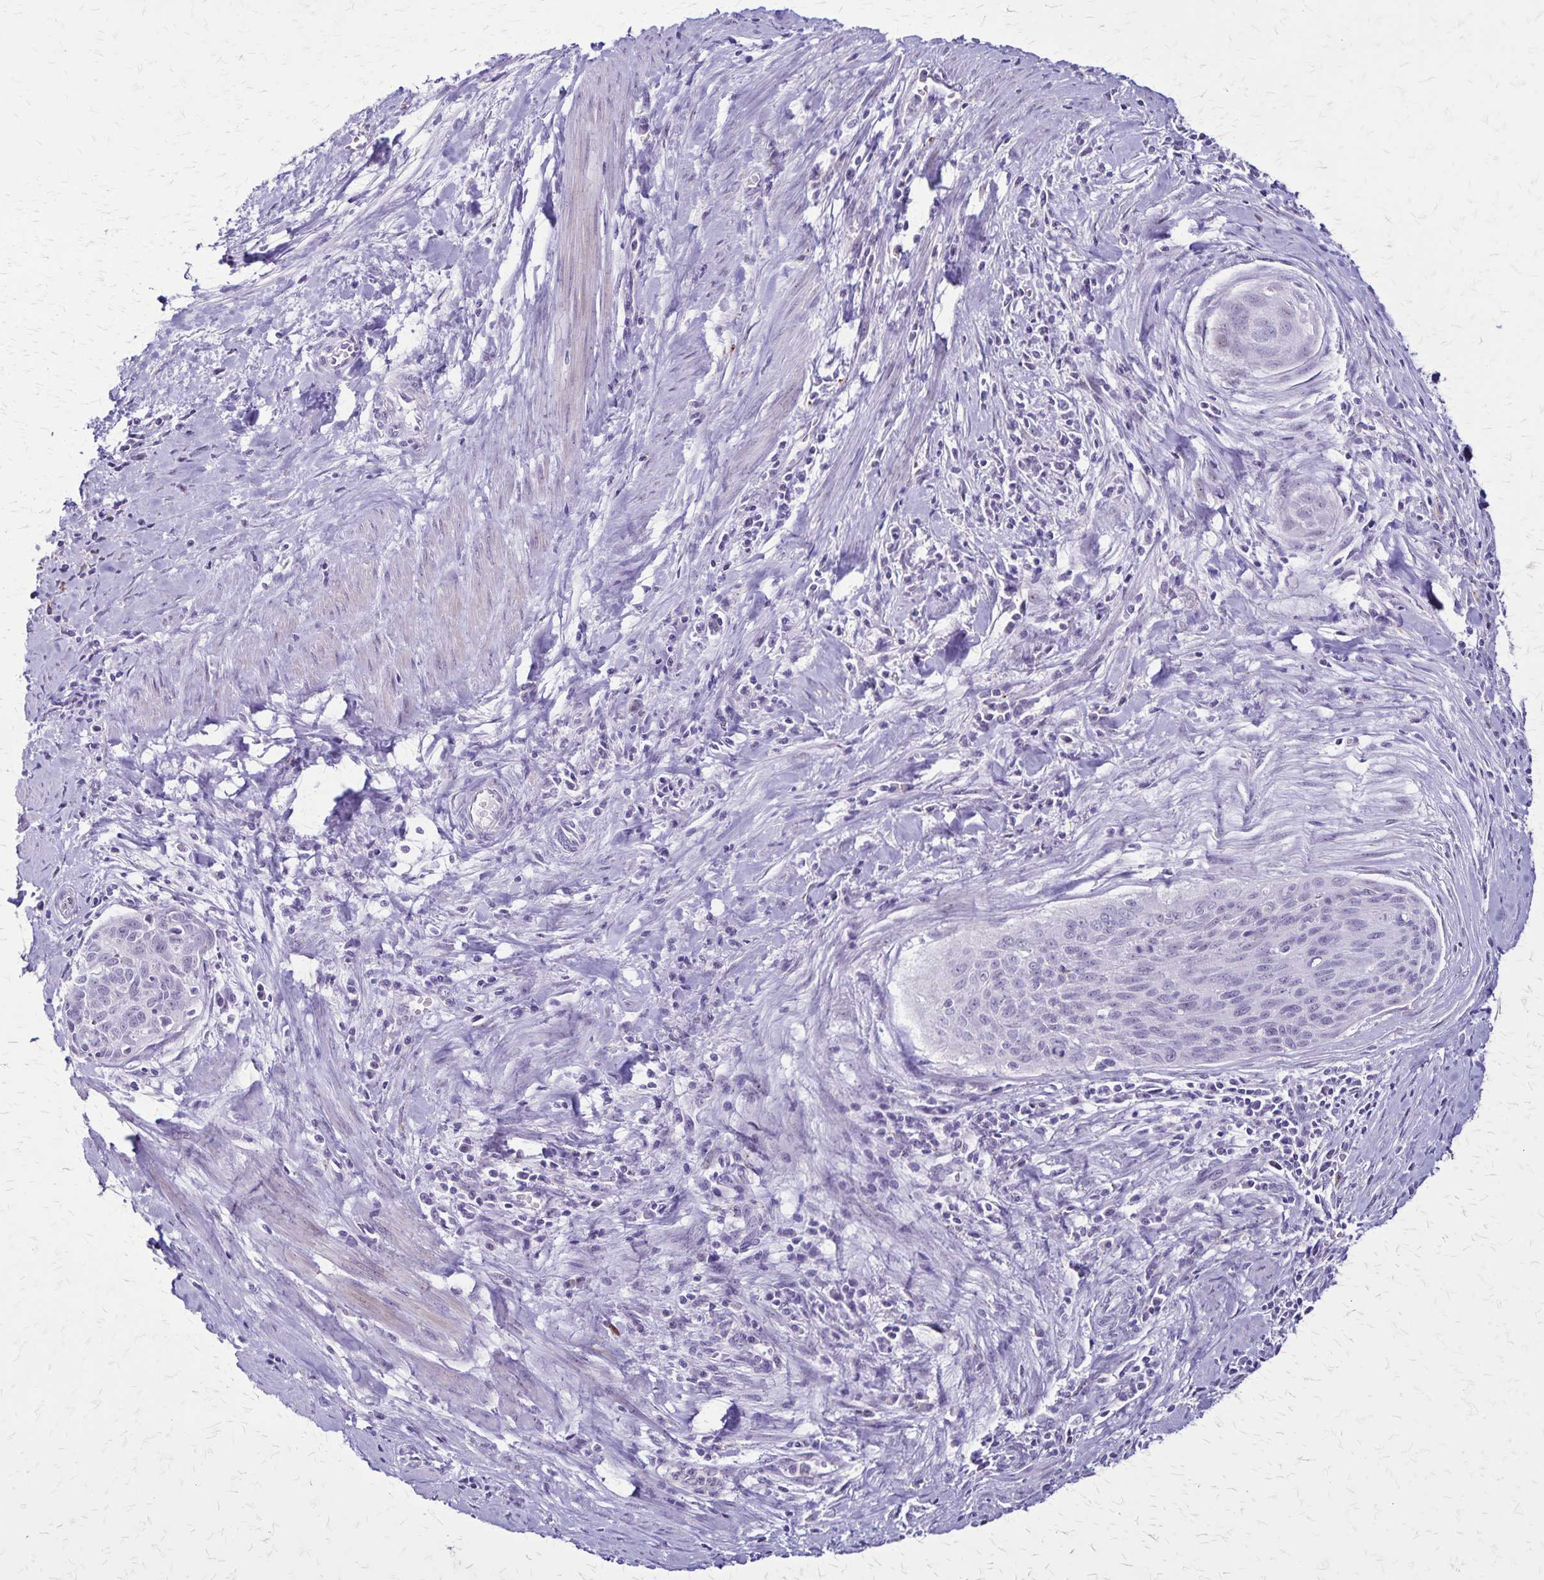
{"staining": {"intensity": "negative", "quantity": "none", "location": "none"}, "tissue": "cervical cancer", "cell_type": "Tumor cells", "image_type": "cancer", "snomed": [{"axis": "morphology", "description": "Squamous cell carcinoma, NOS"}, {"axis": "topography", "description": "Cervix"}], "caption": "Tumor cells show no significant protein staining in cervical cancer (squamous cell carcinoma). (DAB immunohistochemistry (IHC) visualized using brightfield microscopy, high magnification).", "gene": "OR51B5", "patient": {"sex": "female", "age": 55}}